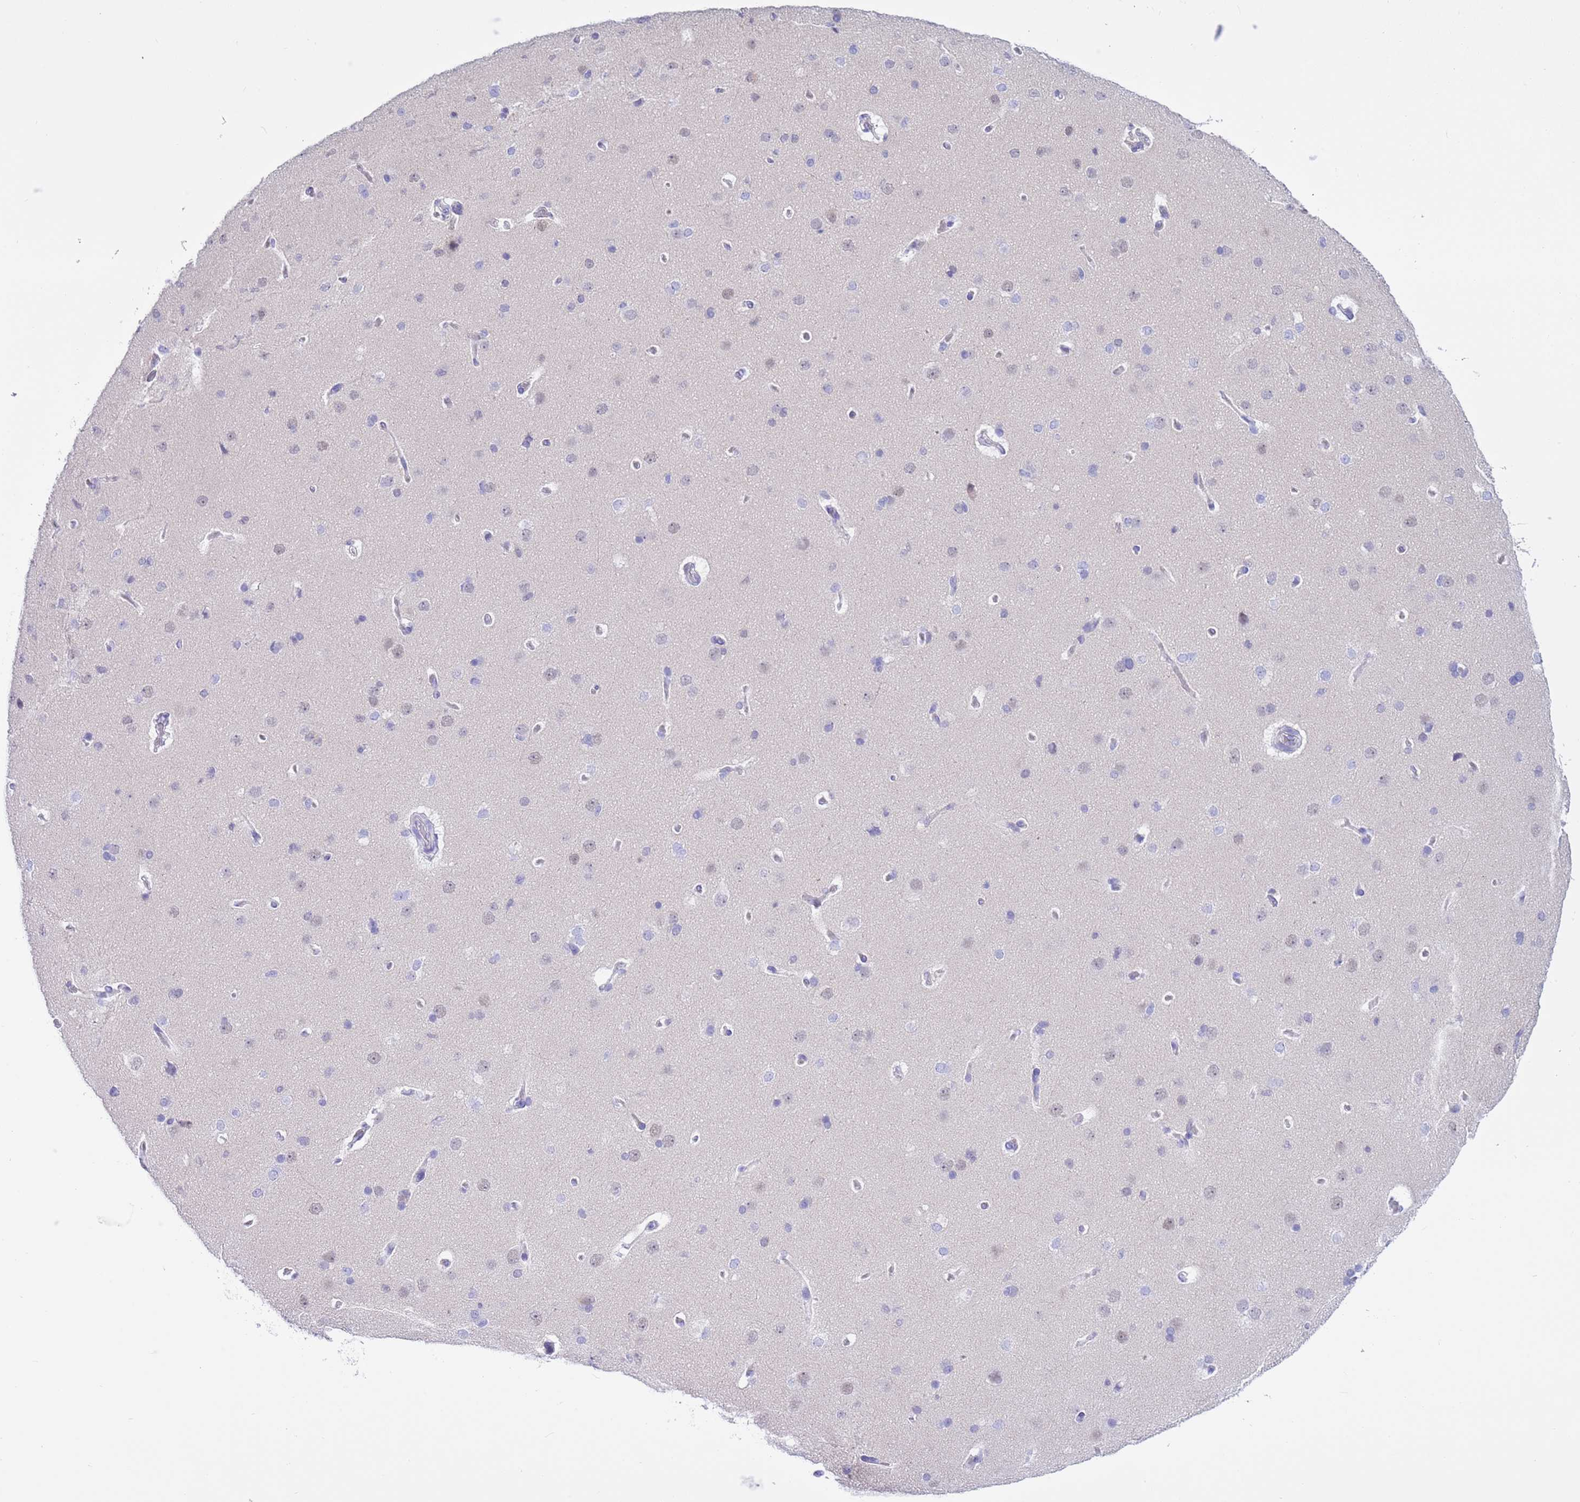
{"staining": {"intensity": "negative", "quantity": "none", "location": "none"}, "tissue": "cerebral cortex", "cell_type": "Endothelial cells", "image_type": "normal", "snomed": [{"axis": "morphology", "description": "Normal tissue, NOS"}, {"axis": "topography", "description": "Cerebral cortex"}], "caption": "Protein analysis of unremarkable cerebral cortex demonstrates no significant positivity in endothelial cells.", "gene": "DDI2", "patient": {"sex": "male", "age": 62}}